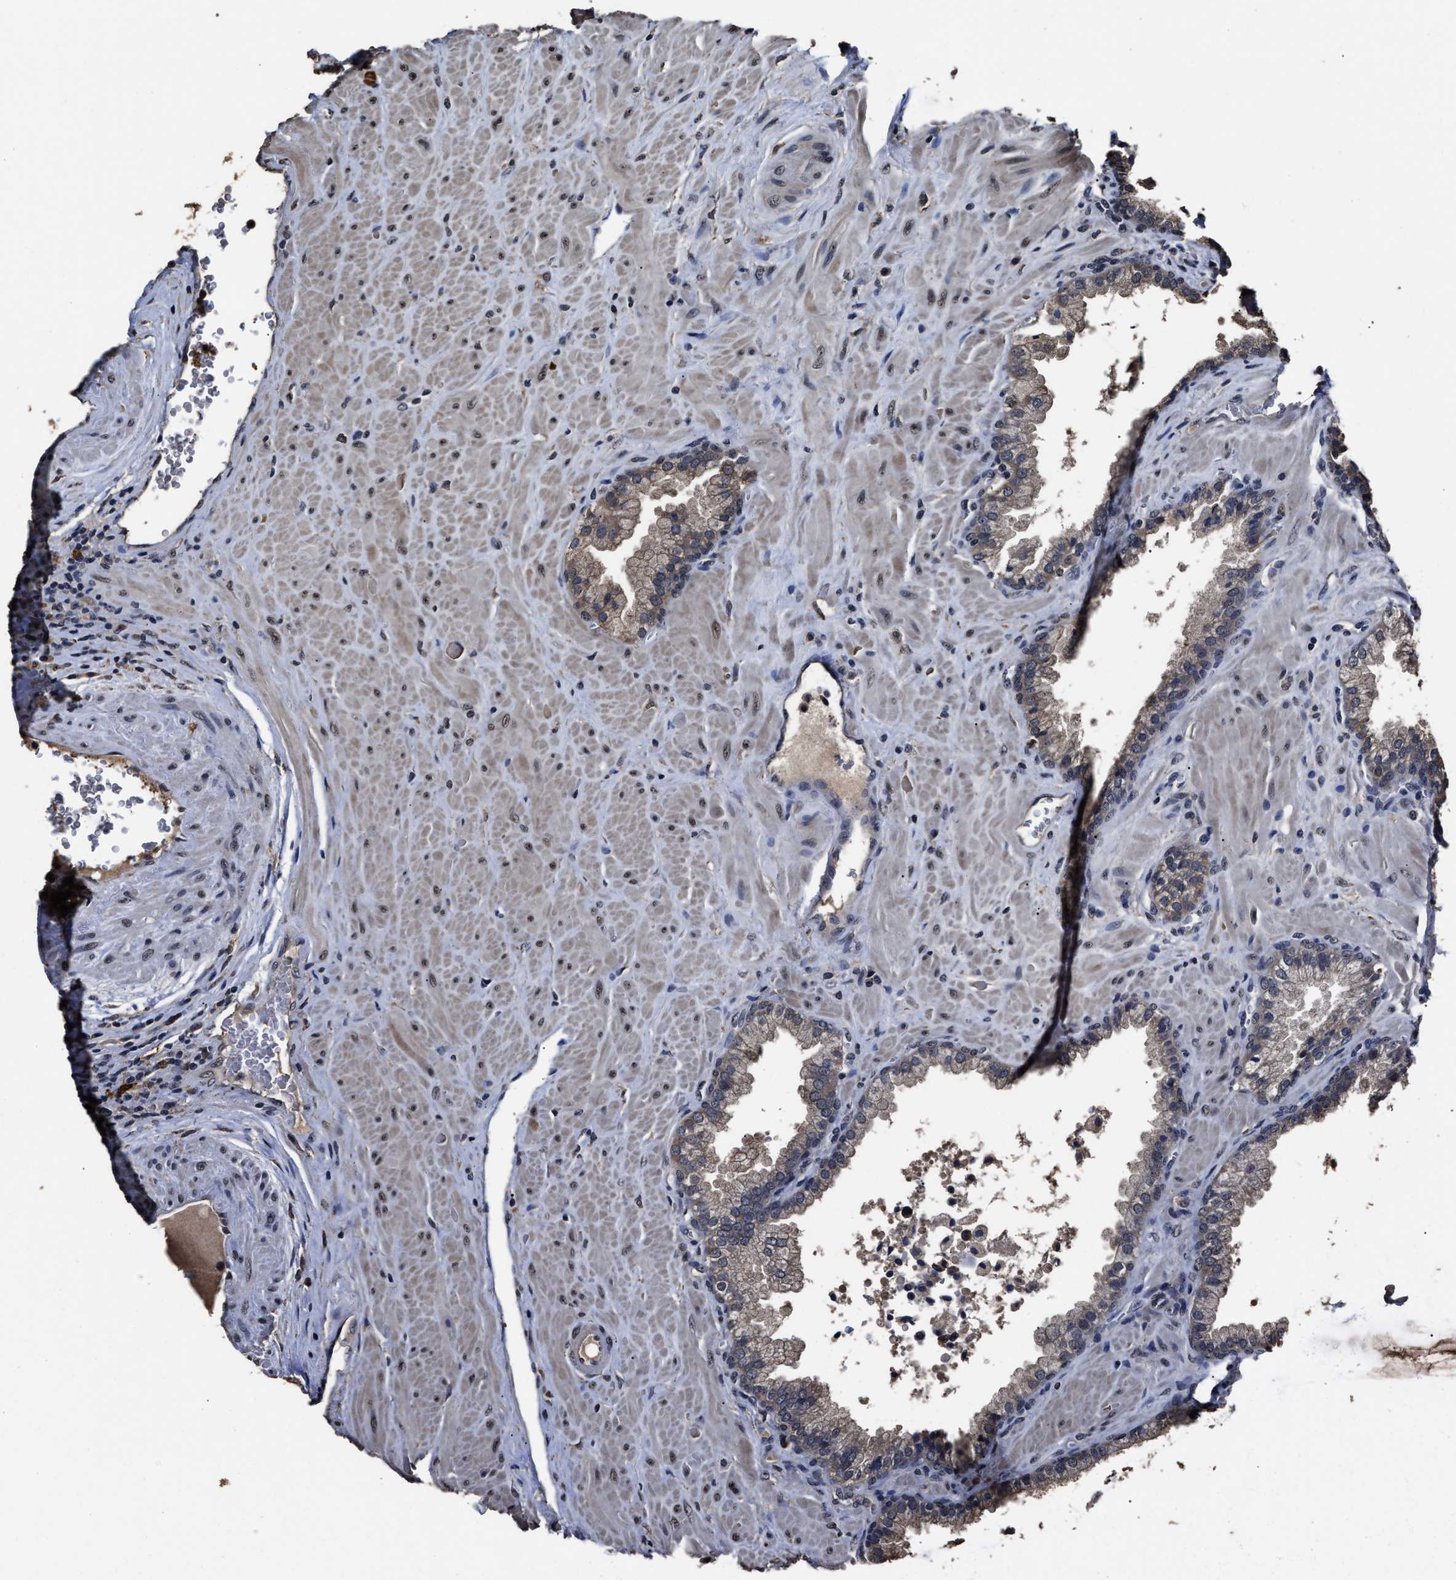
{"staining": {"intensity": "weak", "quantity": "<25%", "location": "cytoplasmic/membranous"}, "tissue": "prostate cancer", "cell_type": "Tumor cells", "image_type": "cancer", "snomed": [{"axis": "morphology", "description": "Adenocarcinoma, Low grade"}, {"axis": "topography", "description": "Prostate"}], "caption": "DAB immunohistochemical staining of human prostate cancer shows no significant staining in tumor cells.", "gene": "RSBN1L", "patient": {"sex": "male", "age": 71}}